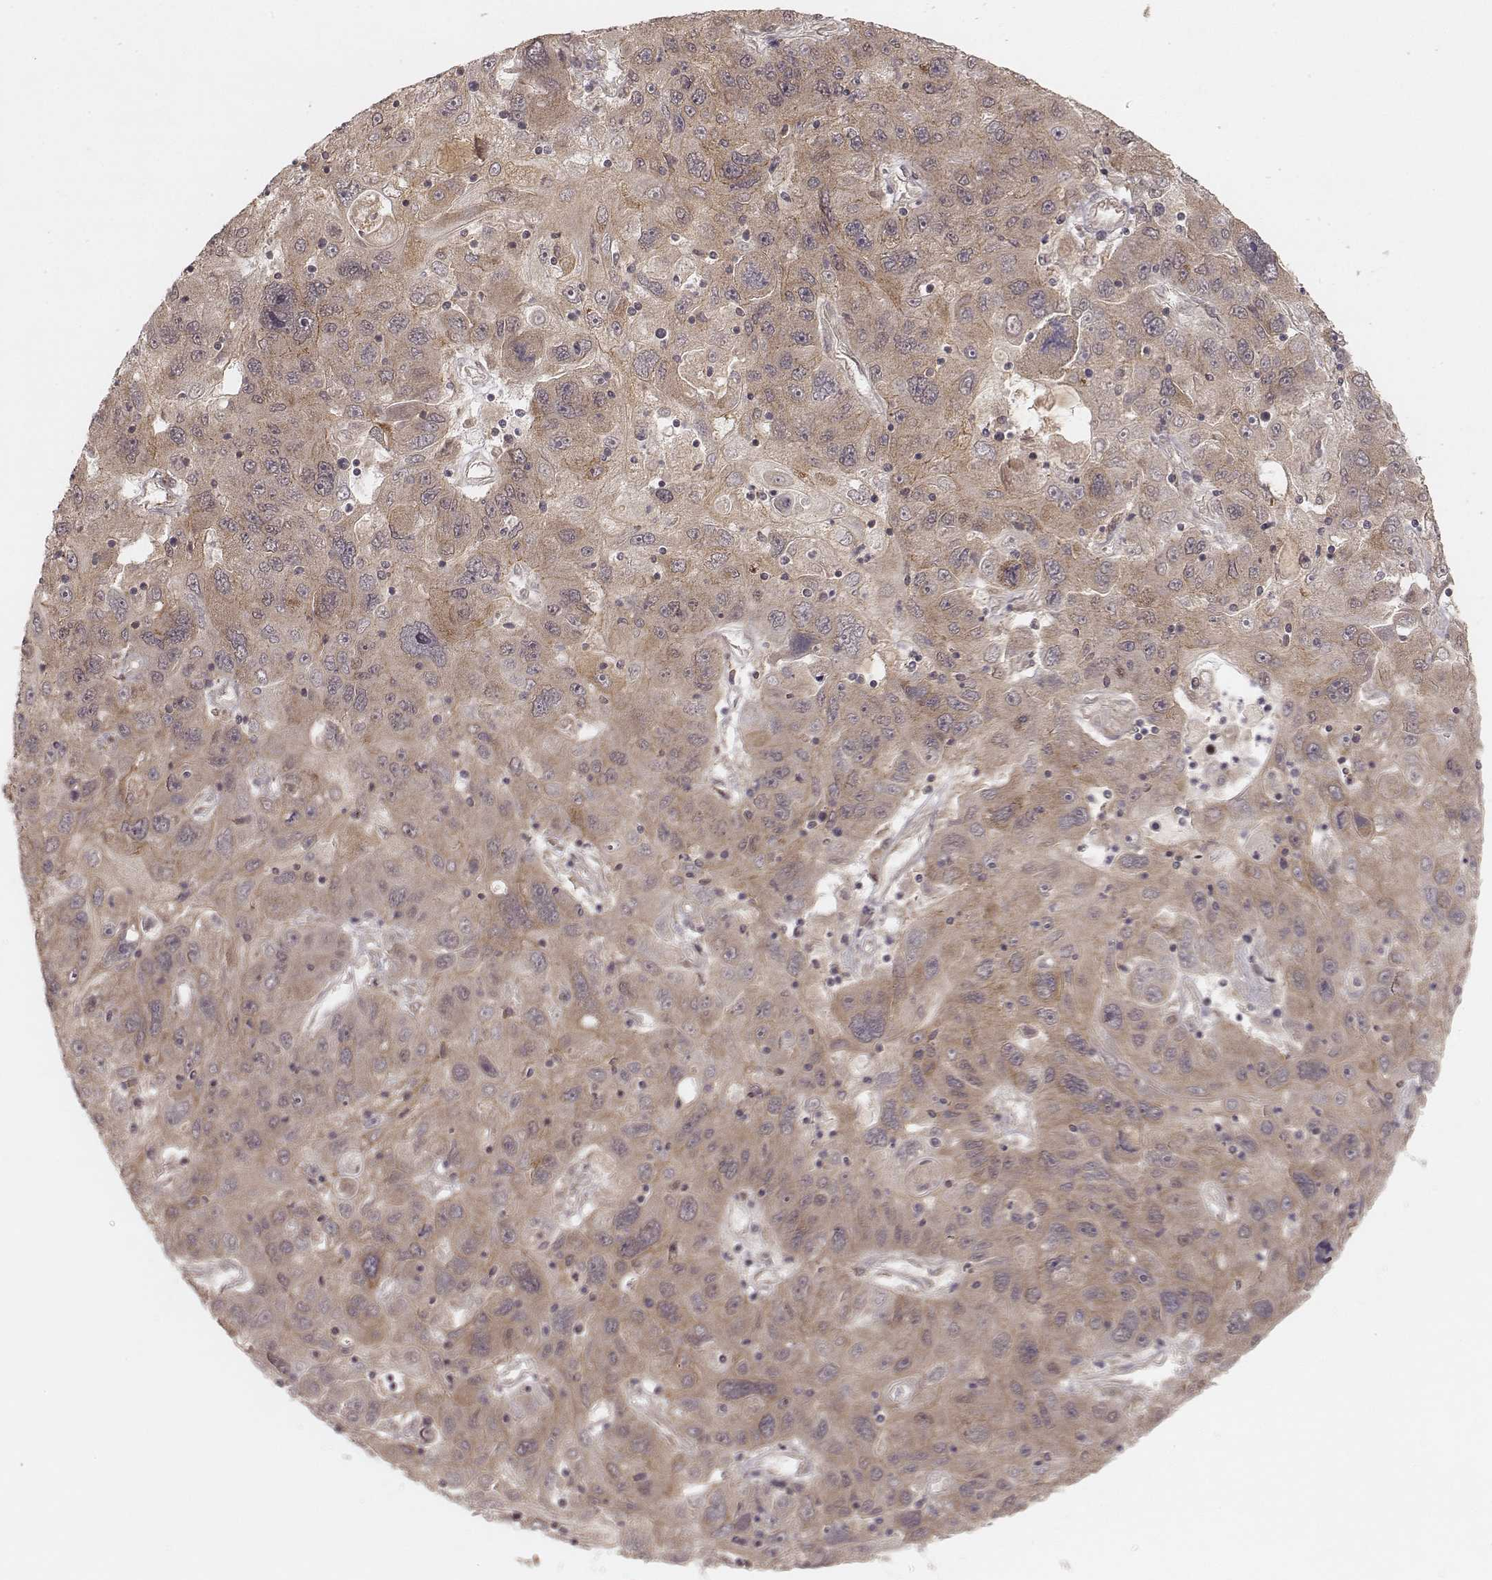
{"staining": {"intensity": "moderate", "quantity": ">75%", "location": "cytoplasmic/membranous"}, "tissue": "stomach cancer", "cell_type": "Tumor cells", "image_type": "cancer", "snomed": [{"axis": "morphology", "description": "Adenocarcinoma, NOS"}, {"axis": "topography", "description": "Stomach"}], "caption": "Moderate cytoplasmic/membranous expression is identified in about >75% of tumor cells in adenocarcinoma (stomach).", "gene": "MYO19", "patient": {"sex": "male", "age": 56}}